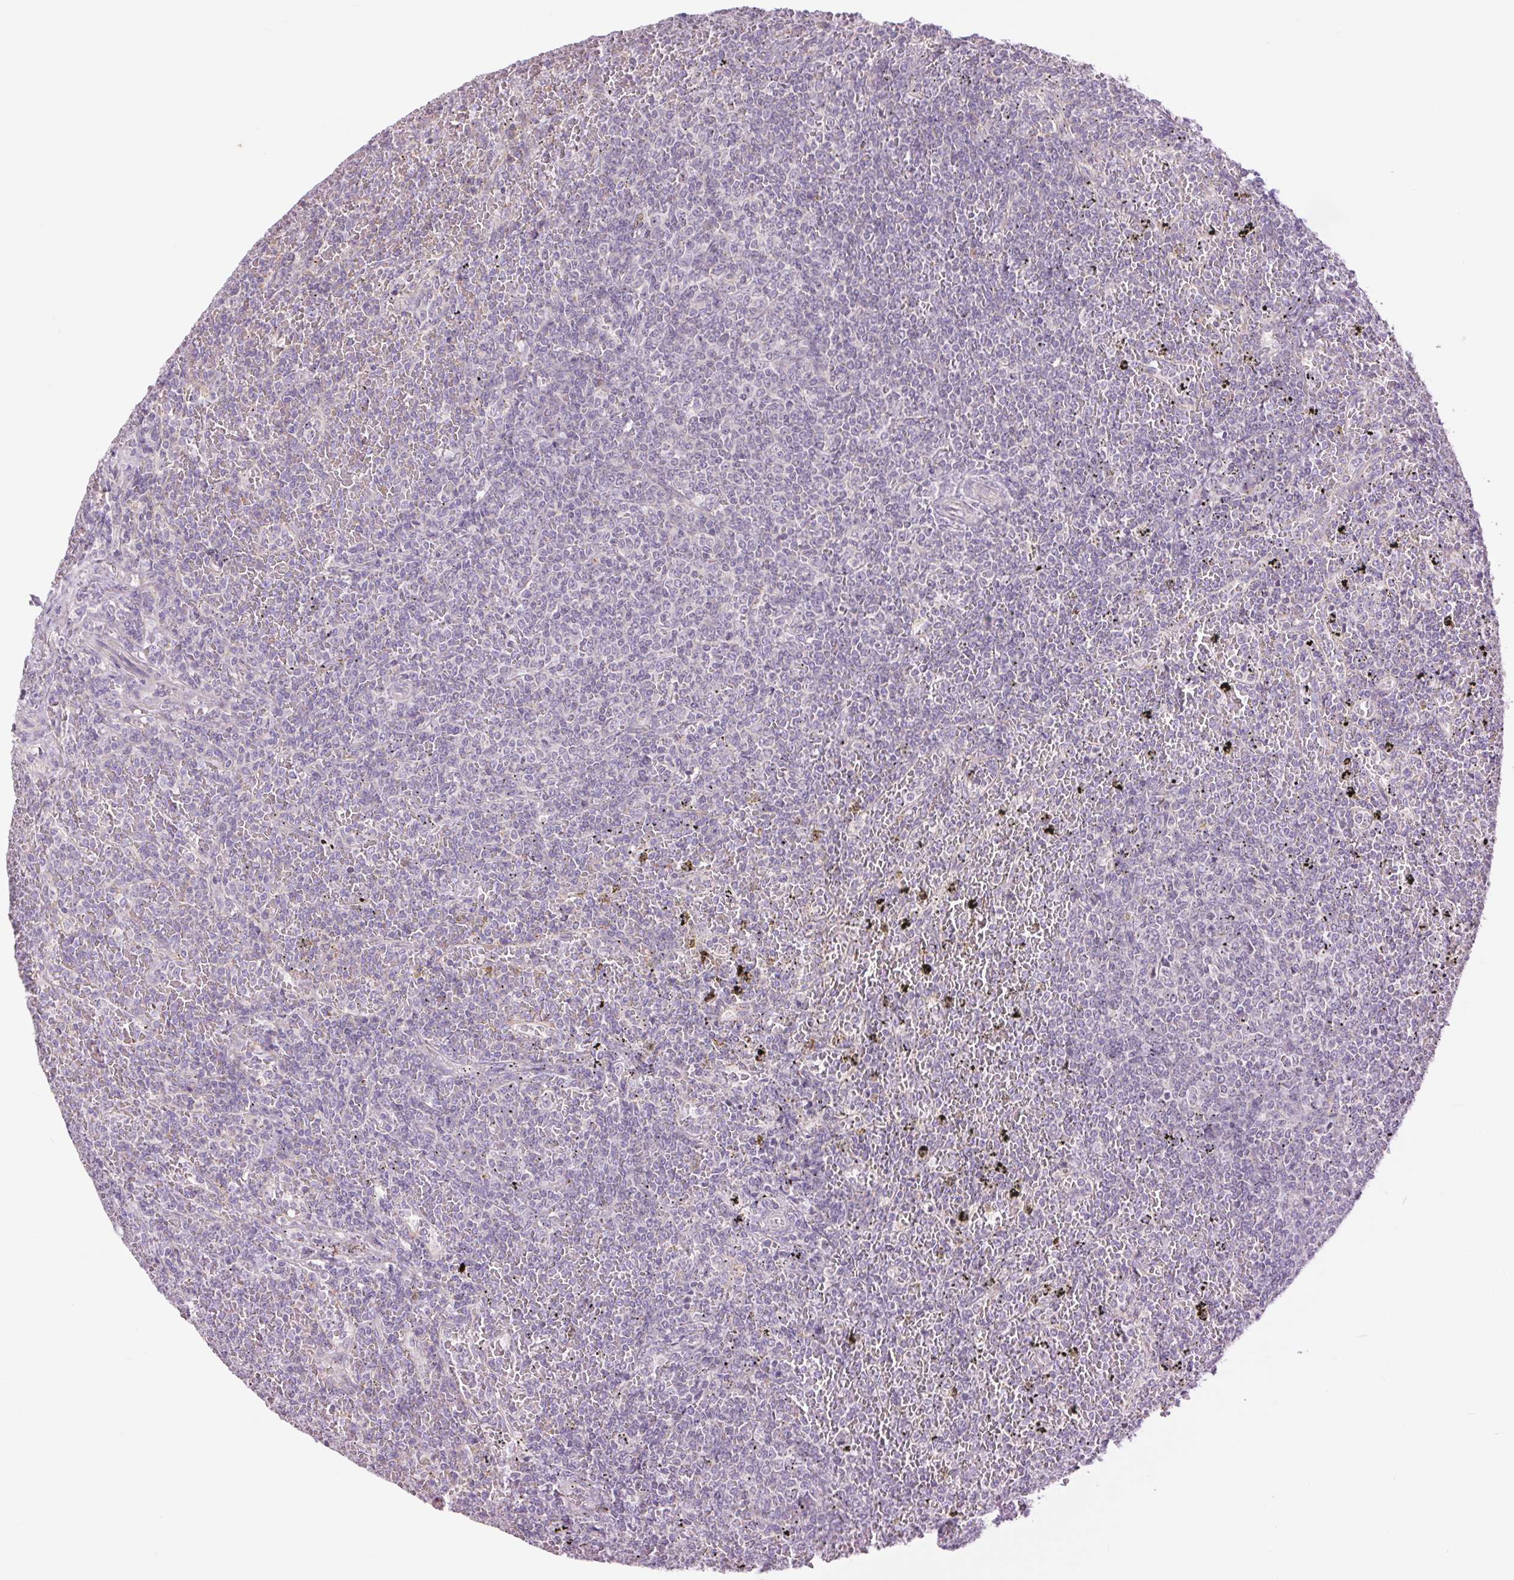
{"staining": {"intensity": "negative", "quantity": "none", "location": "none"}, "tissue": "lymphoma", "cell_type": "Tumor cells", "image_type": "cancer", "snomed": [{"axis": "morphology", "description": "Malignant lymphoma, non-Hodgkin's type, Low grade"}, {"axis": "topography", "description": "Spleen"}], "caption": "Immunohistochemical staining of low-grade malignant lymphoma, non-Hodgkin's type exhibits no significant positivity in tumor cells. (Brightfield microscopy of DAB (3,3'-diaminobenzidine) immunohistochemistry (IHC) at high magnification).", "gene": "CTNNA3", "patient": {"sex": "female", "age": 77}}